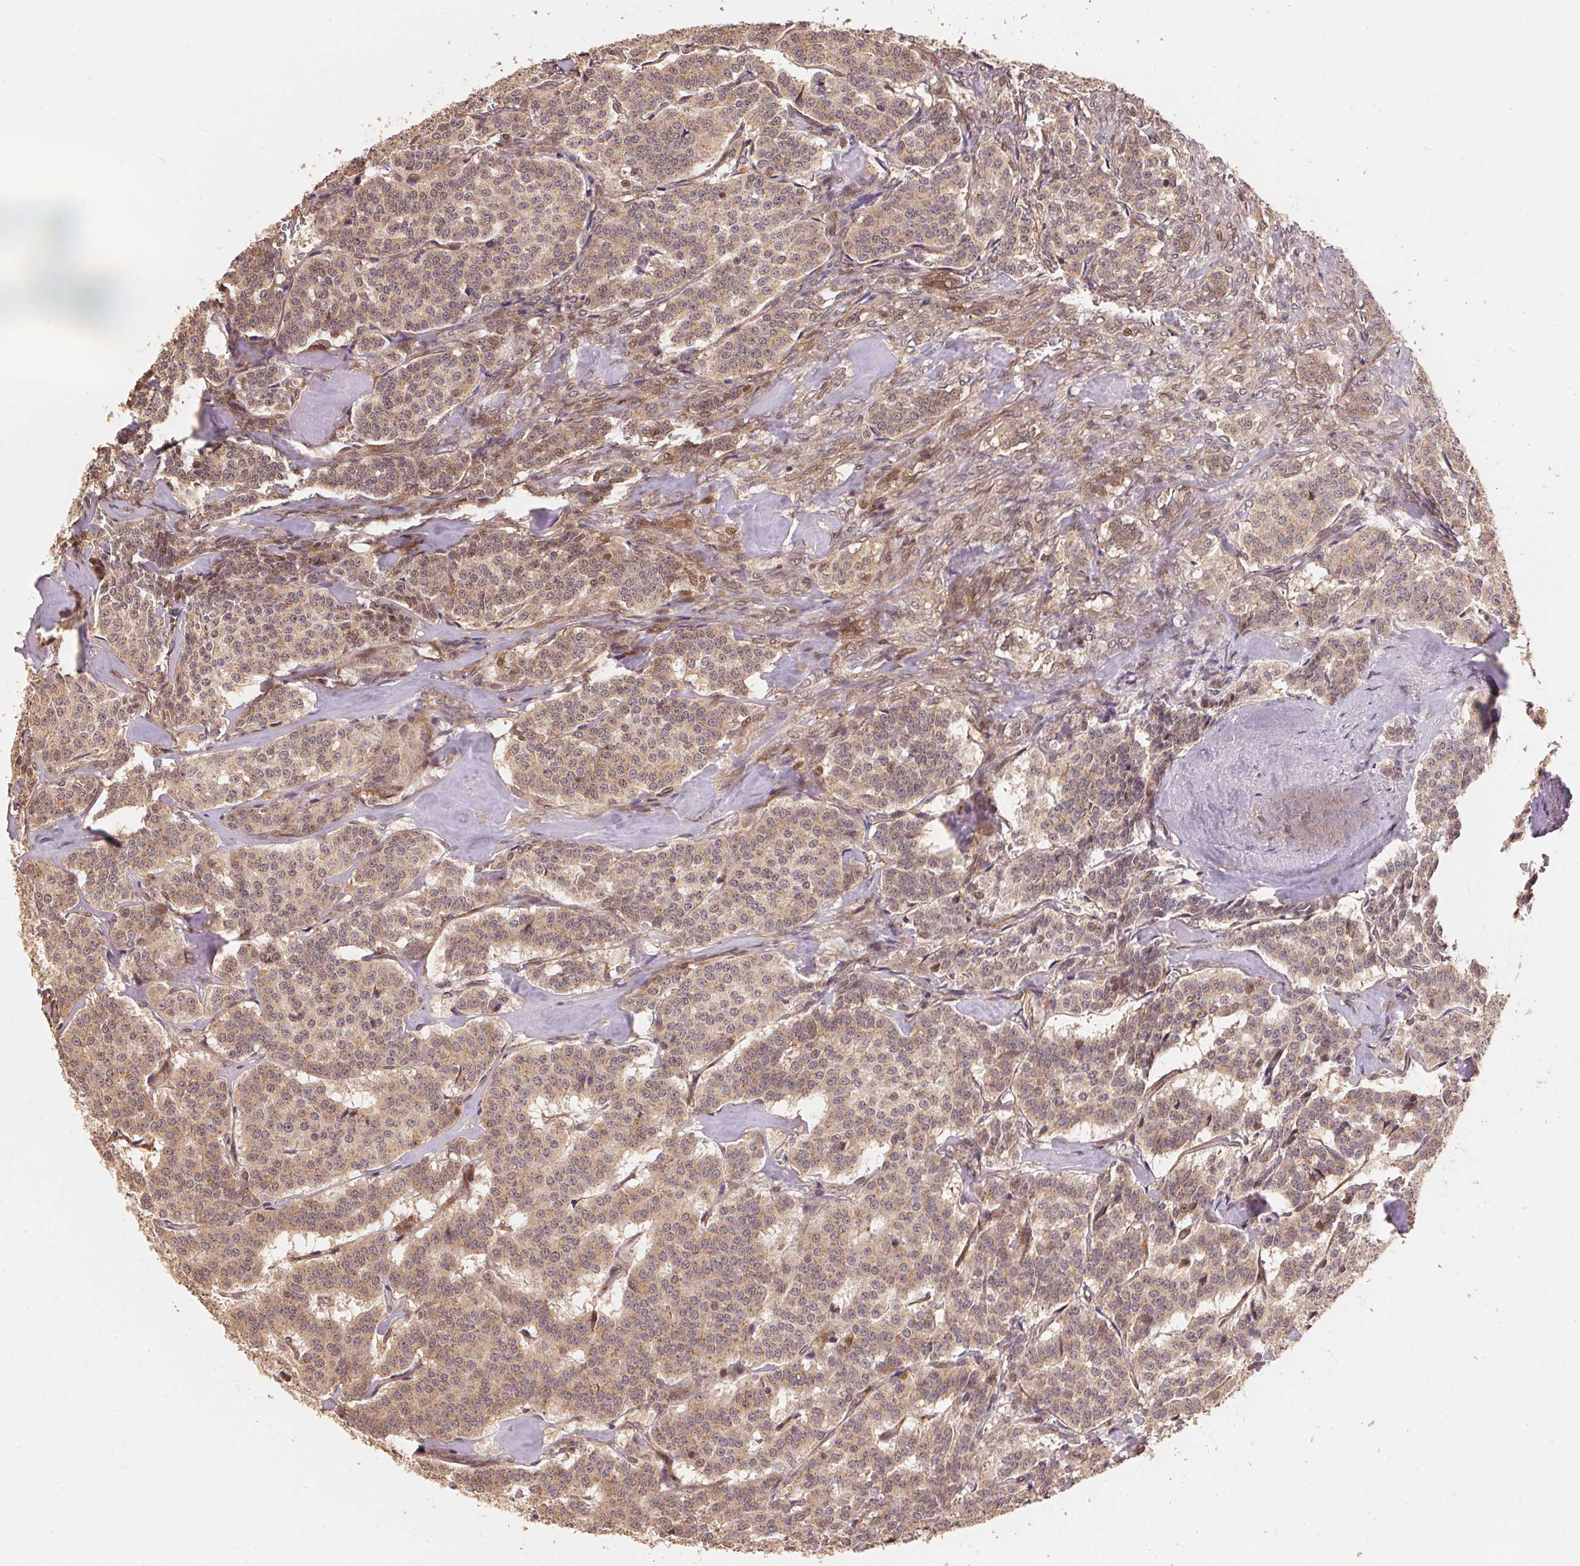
{"staining": {"intensity": "weak", "quantity": ">75%", "location": "cytoplasmic/membranous"}, "tissue": "carcinoid", "cell_type": "Tumor cells", "image_type": "cancer", "snomed": [{"axis": "morphology", "description": "Carcinoid, malignant, NOS"}, {"axis": "topography", "description": "Lung"}], "caption": "Brown immunohistochemical staining in human carcinoid reveals weak cytoplasmic/membranous expression in about >75% of tumor cells.", "gene": "TMEM222", "patient": {"sex": "female", "age": 46}}